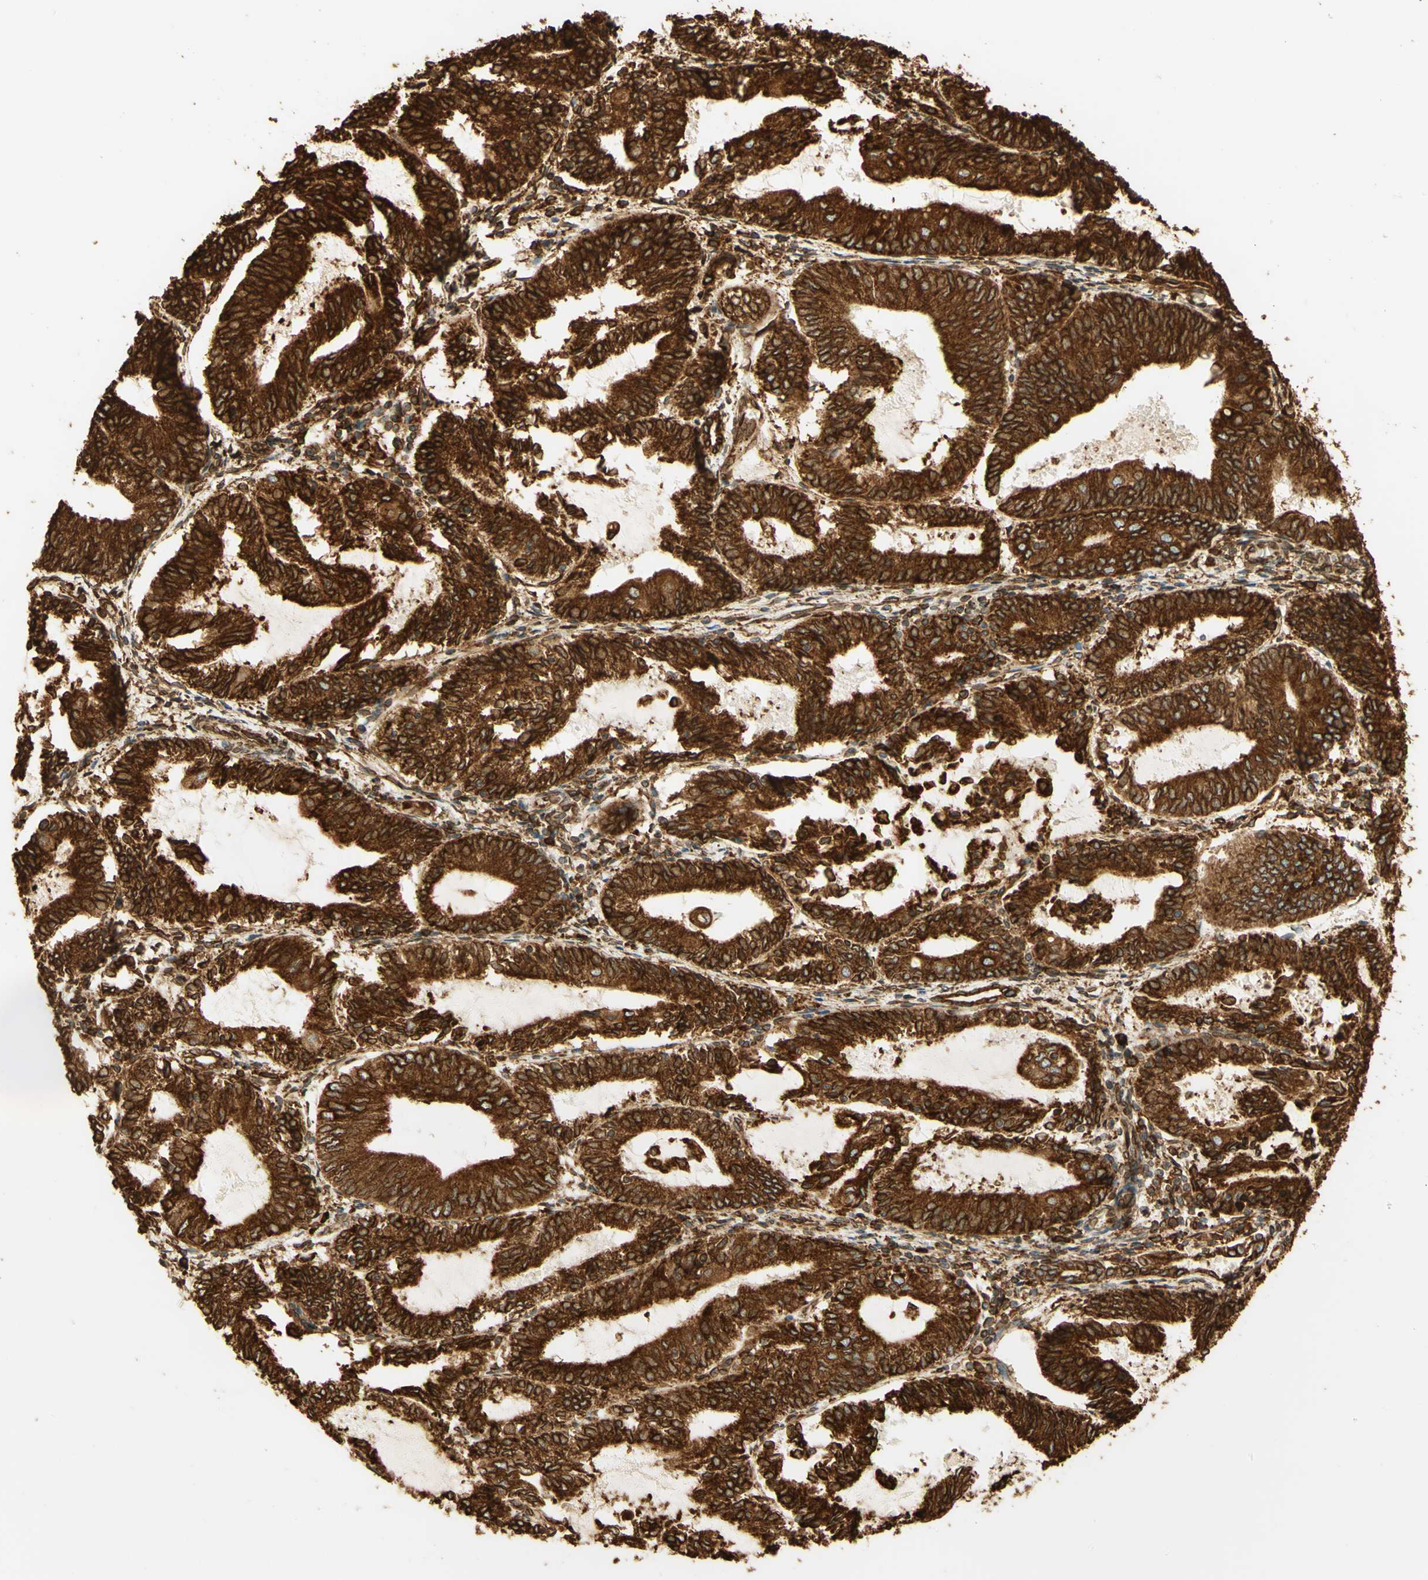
{"staining": {"intensity": "strong", "quantity": ">75%", "location": "cytoplasmic/membranous"}, "tissue": "endometrial cancer", "cell_type": "Tumor cells", "image_type": "cancer", "snomed": [{"axis": "morphology", "description": "Adenocarcinoma, NOS"}, {"axis": "topography", "description": "Endometrium"}], "caption": "Endometrial adenocarcinoma stained for a protein (brown) displays strong cytoplasmic/membranous positive positivity in about >75% of tumor cells.", "gene": "CANX", "patient": {"sex": "female", "age": 81}}